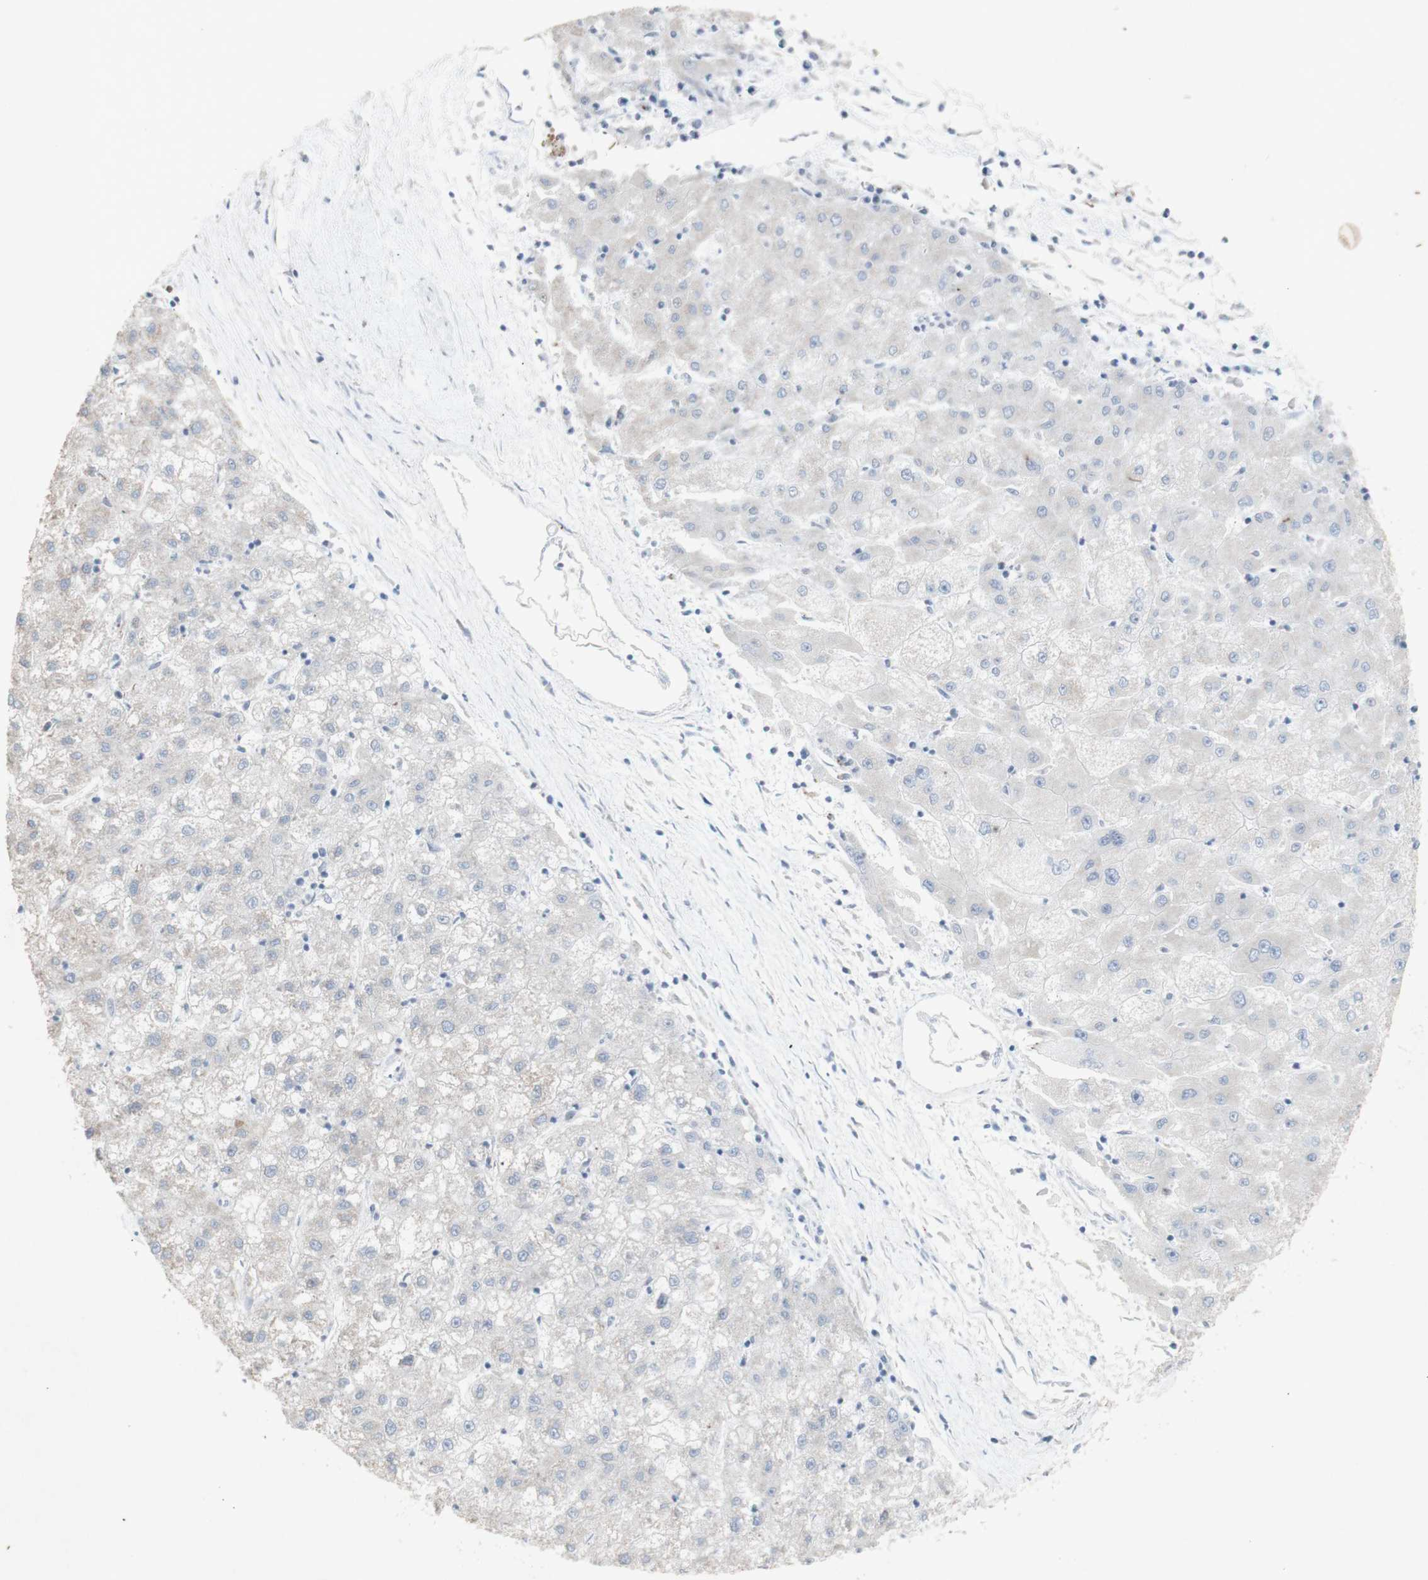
{"staining": {"intensity": "weak", "quantity": ">75%", "location": "cytoplasmic/membranous"}, "tissue": "liver cancer", "cell_type": "Tumor cells", "image_type": "cancer", "snomed": [{"axis": "morphology", "description": "Carcinoma, Hepatocellular, NOS"}, {"axis": "topography", "description": "Liver"}], "caption": "An image showing weak cytoplasmic/membranous staining in about >75% of tumor cells in liver cancer, as visualized by brown immunohistochemical staining.", "gene": "INS", "patient": {"sex": "male", "age": 72}}